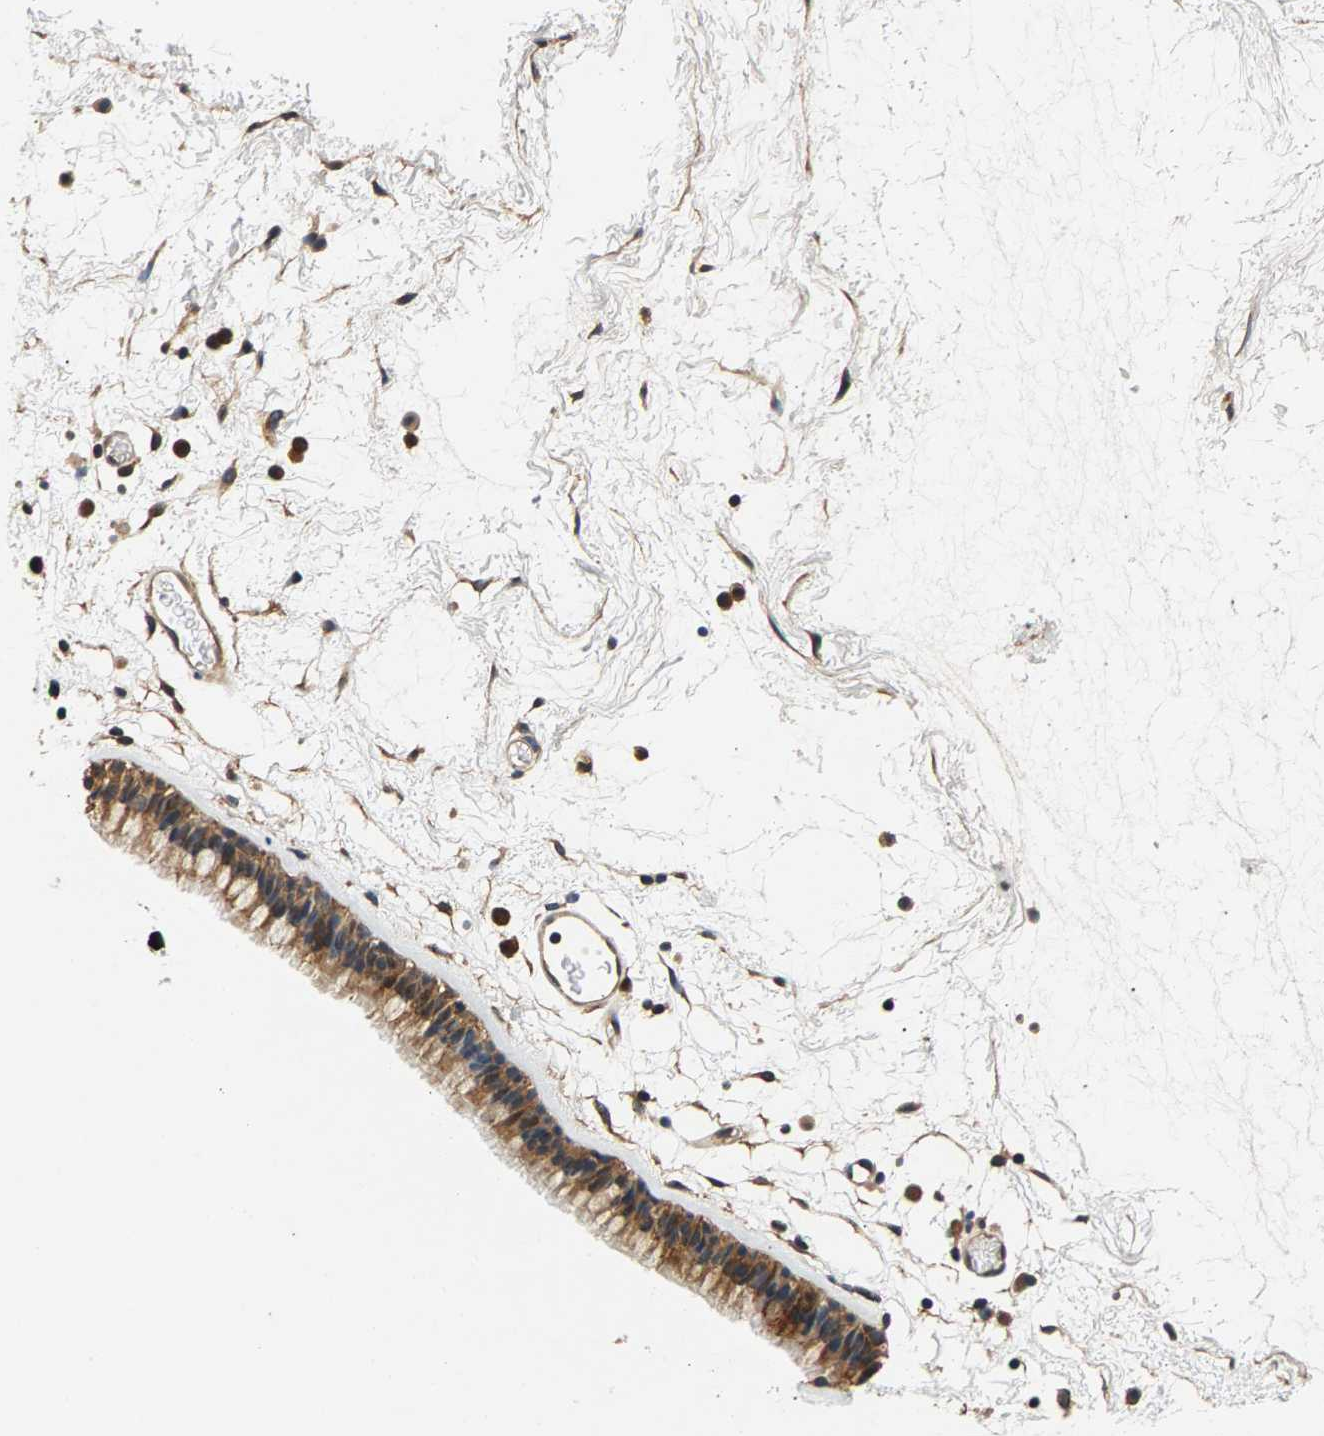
{"staining": {"intensity": "moderate", "quantity": ">75%", "location": "cytoplasmic/membranous"}, "tissue": "nasopharynx", "cell_type": "Respiratory epithelial cells", "image_type": "normal", "snomed": [{"axis": "morphology", "description": "Normal tissue, NOS"}, {"axis": "morphology", "description": "Inflammation, NOS"}, {"axis": "topography", "description": "Nasopharynx"}], "caption": "Moderate cytoplasmic/membranous positivity is appreciated in about >75% of respiratory epithelial cells in benign nasopharynx. The staining is performed using DAB brown chromogen to label protein expression. The nuclei are counter-stained blue using hematoxylin.", "gene": "FAM78A", "patient": {"sex": "male", "age": 48}}